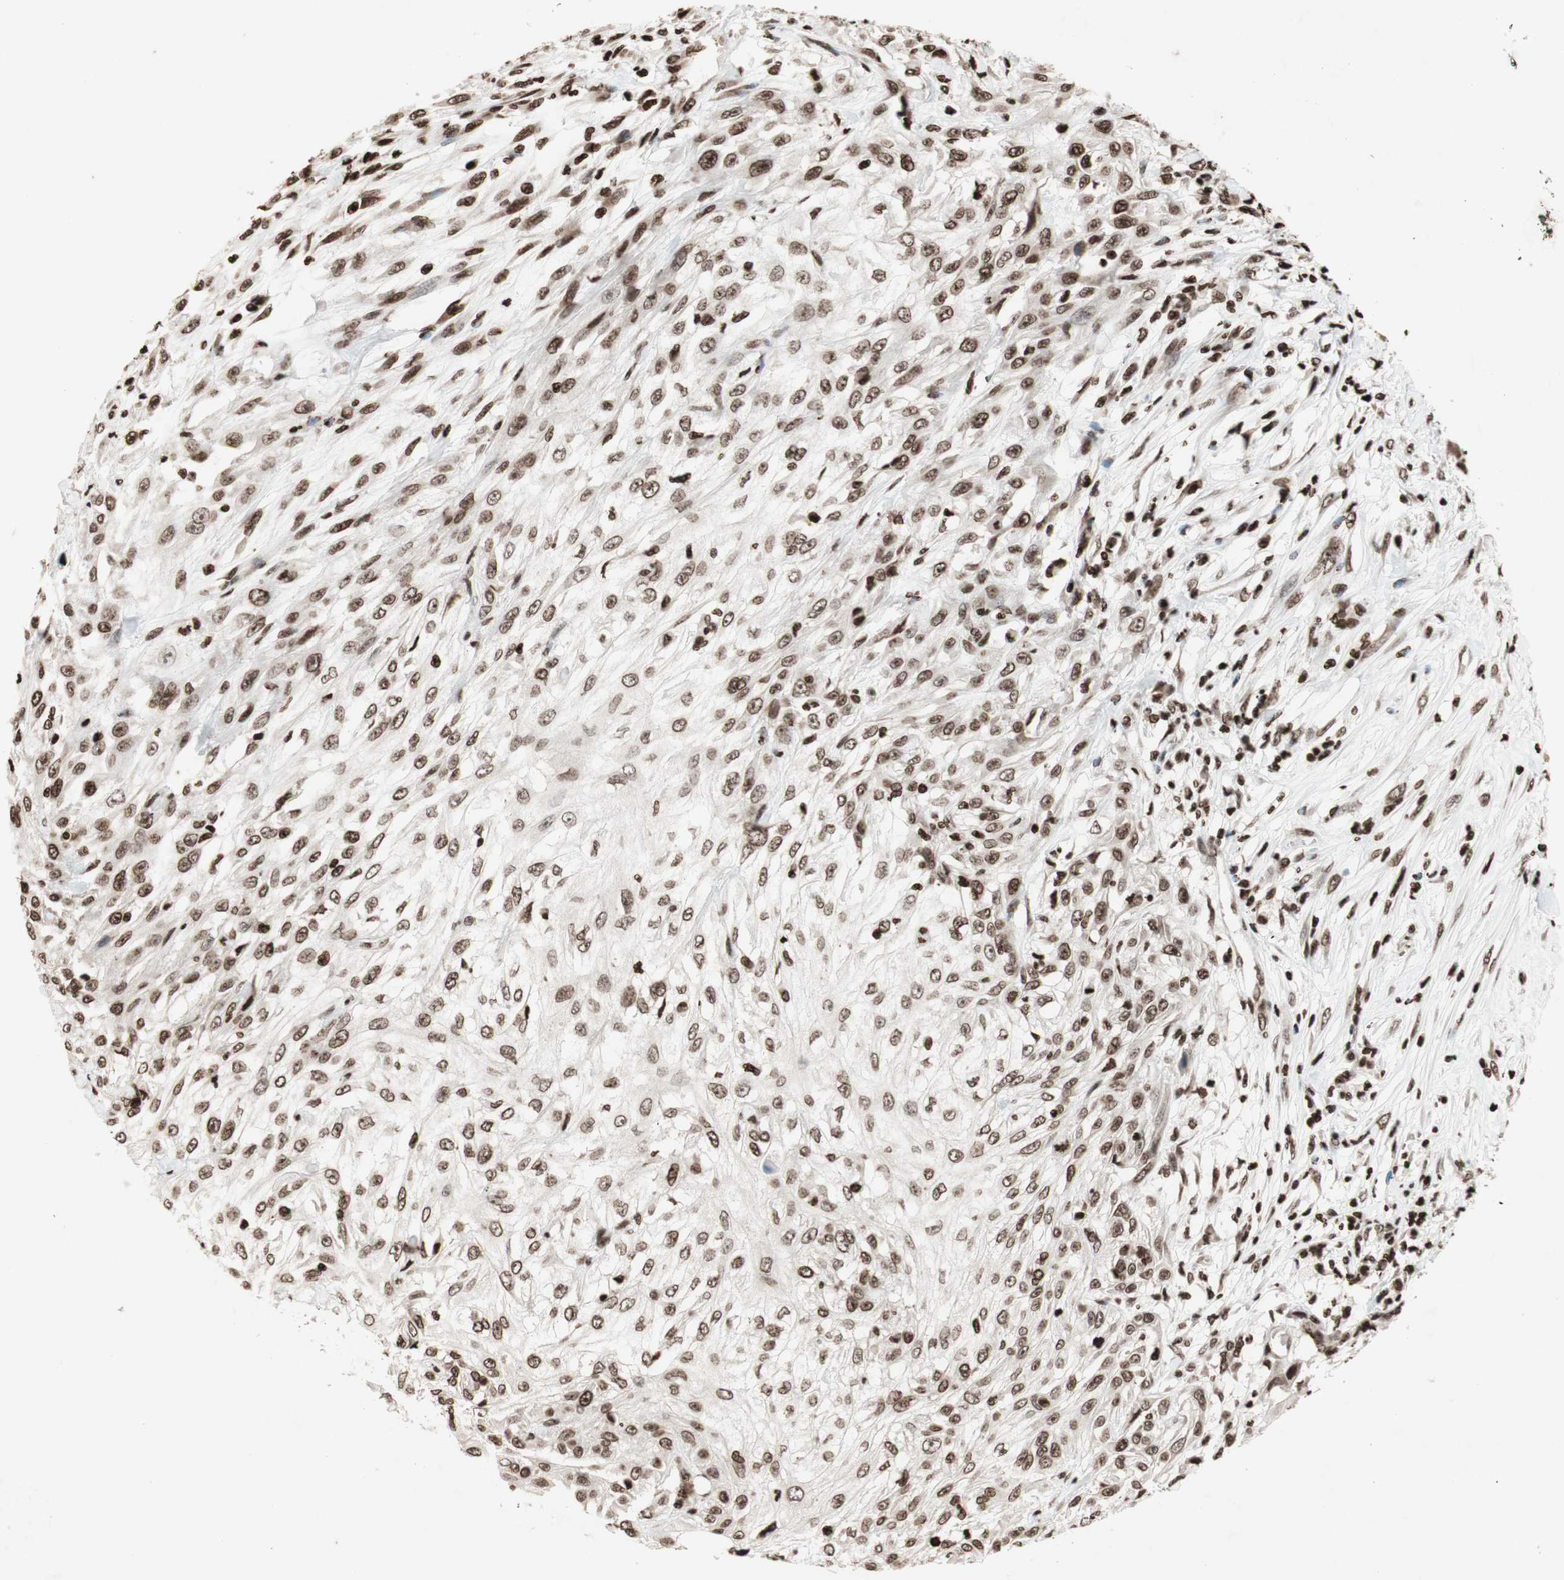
{"staining": {"intensity": "moderate", "quantity": ">75%", "location": "nuclear"}, "tissue": "skin cancer", "cell_type": "Tumor cells", "image_type": "cancer", "snomed": [{"axis": "morphology", "description": "Squamous cell carcinoma, NOS"}, {"axis": "topography", "description": "Skin"}], "caption": "A photomicrograph of human squamous cell carcinoma (skin) stained for a protein demonstrates moderate nuclear brown staining in tumor cells. The staining was performed using DAB (3,3'-diaminobenzidine) to visualize the protein expression in brown, while the nuclei were stained in blue with hematoxylin (Magnification: 20x).", "gene": "NCOA3", "patient": {"sex": "male", "age": 75}}